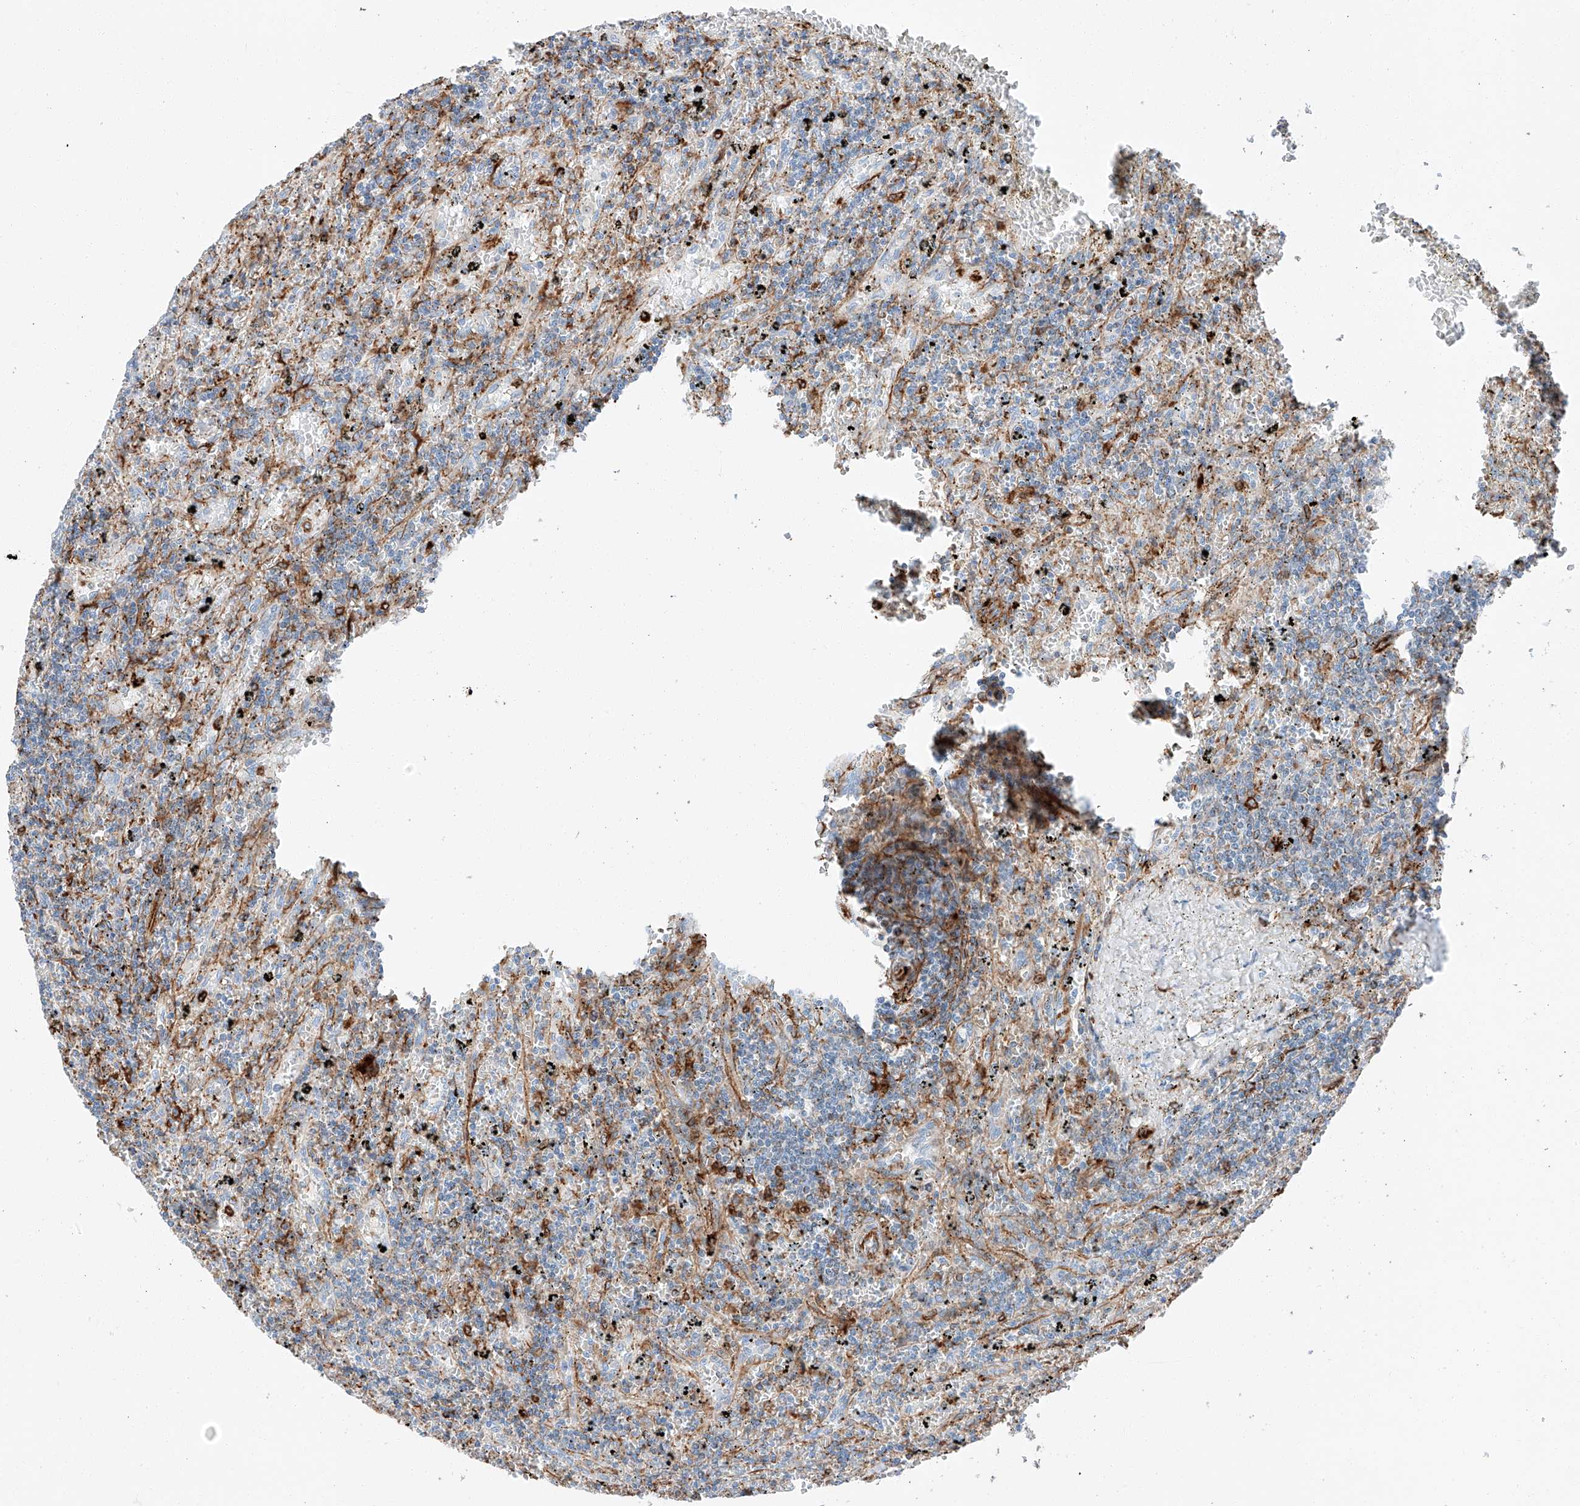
{"staining": {"intensity": "negative", "quantity": "none", "location": "none"}, "tissue": "lymphoma", "cell_type": "Tumor cells", "image_type": "cancer", "snomed": [{"axis": "morphology", "description": "Malignant lymphoma, non-Hodgkin's type, Low grade"}, {"axis": "topography", "description": "Spleen"}], "caption": "Micrograph shows no significant protein expression in tumor cells of lymphoma.", "gene": "ZNF804A", "patient": {"sex": "male", "age": 76}}